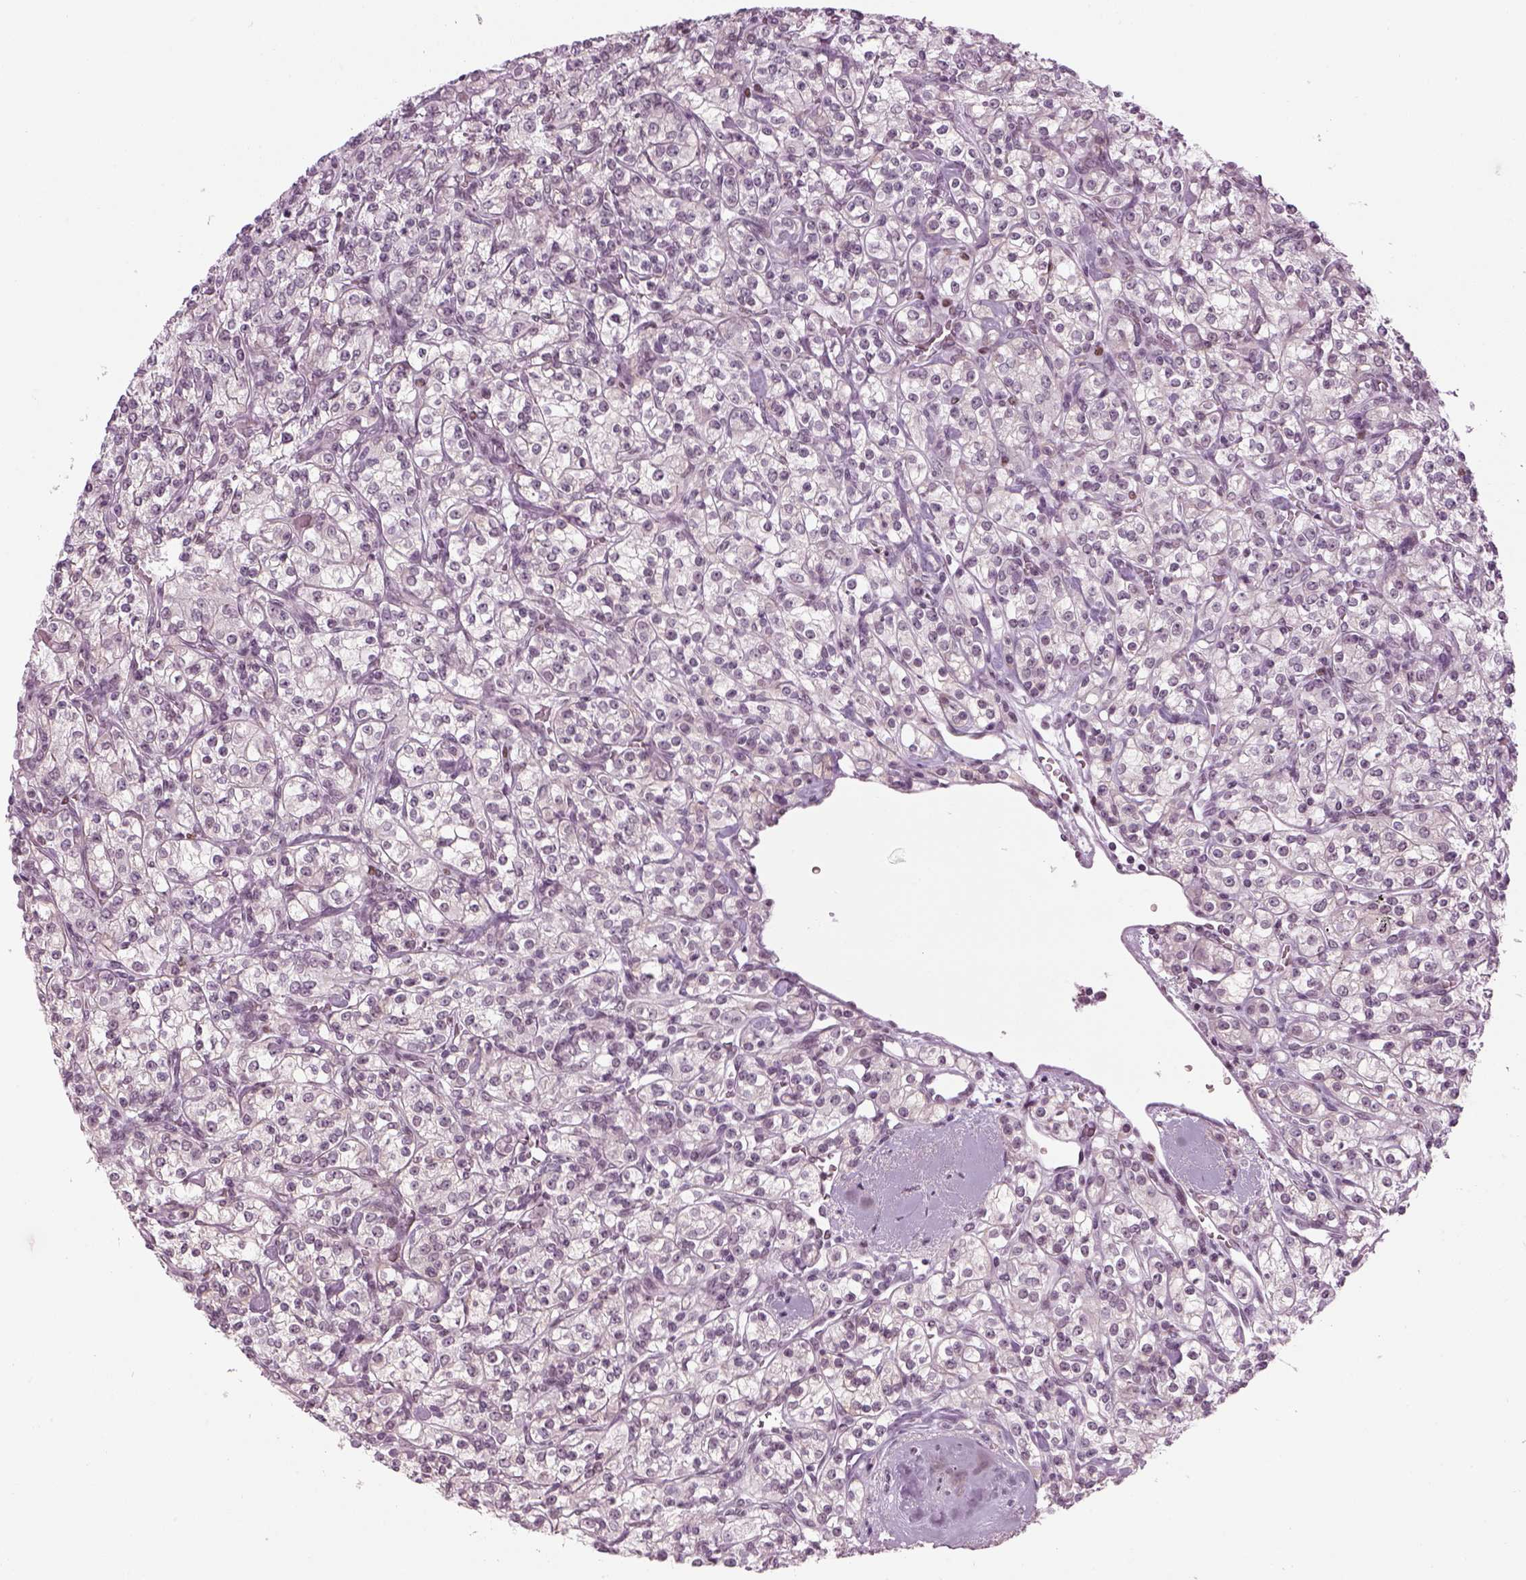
{"staining": {"intensity": "negative", "quantity": "none", "location": "none"}, "tissue": "renal cancer", "cell_type": "Tumor cells", "image_type": "cancer", "snomed": [{"axis": "morphology", "description": "Adenocarcinoma, NOS"}, {"axis": "topography", "description": "Kidney"}], "caption": "Image shows no significant protein expression in tumor cells of renal cancer.", "gene": "KCNG2", "patient": {"sex": "male", "age": 77}}